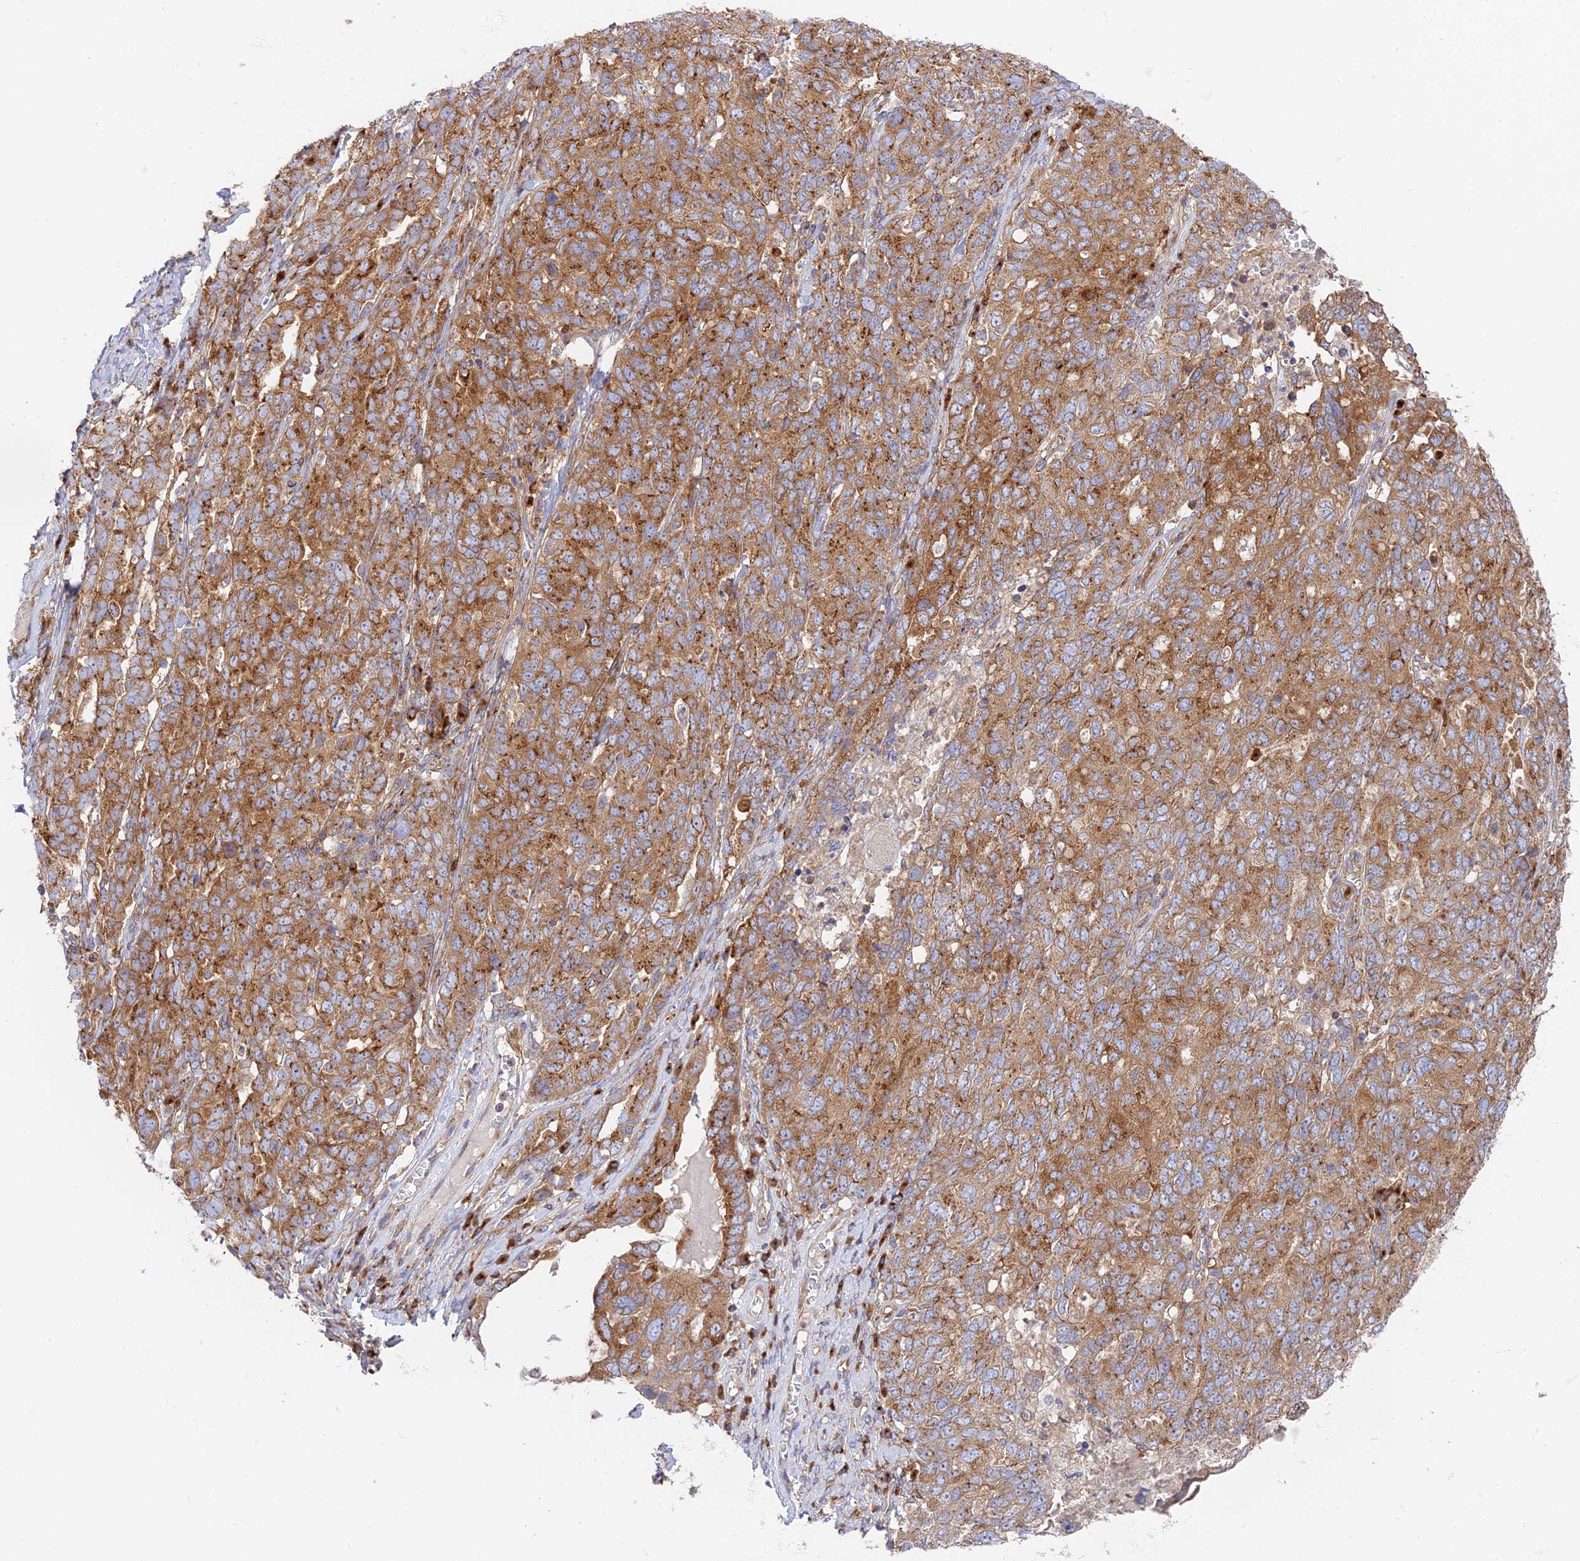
{"staining": {"intensity": "moderate", "quantity": ">75%", "location": "cytoplasmic/membranous"}, "tissue": "ovarian cancer", "cell_type": "Tumor cells", "image_type": "cancer", "snomed": [{"axis": "morphology", "description": "Carcinoma, endometroid"}, {"axis": "topography", "description": "Ovary"}], "caption": "The image reveals immunohistochemical staining of ovarian cancer (endometroid carcinoma). There is moderate cytoplasmic/membranous expression is present in approximately >75% of tumor cells.", "gene": "GOLGA3", "patient": {"sex": "female", "age": 62}}